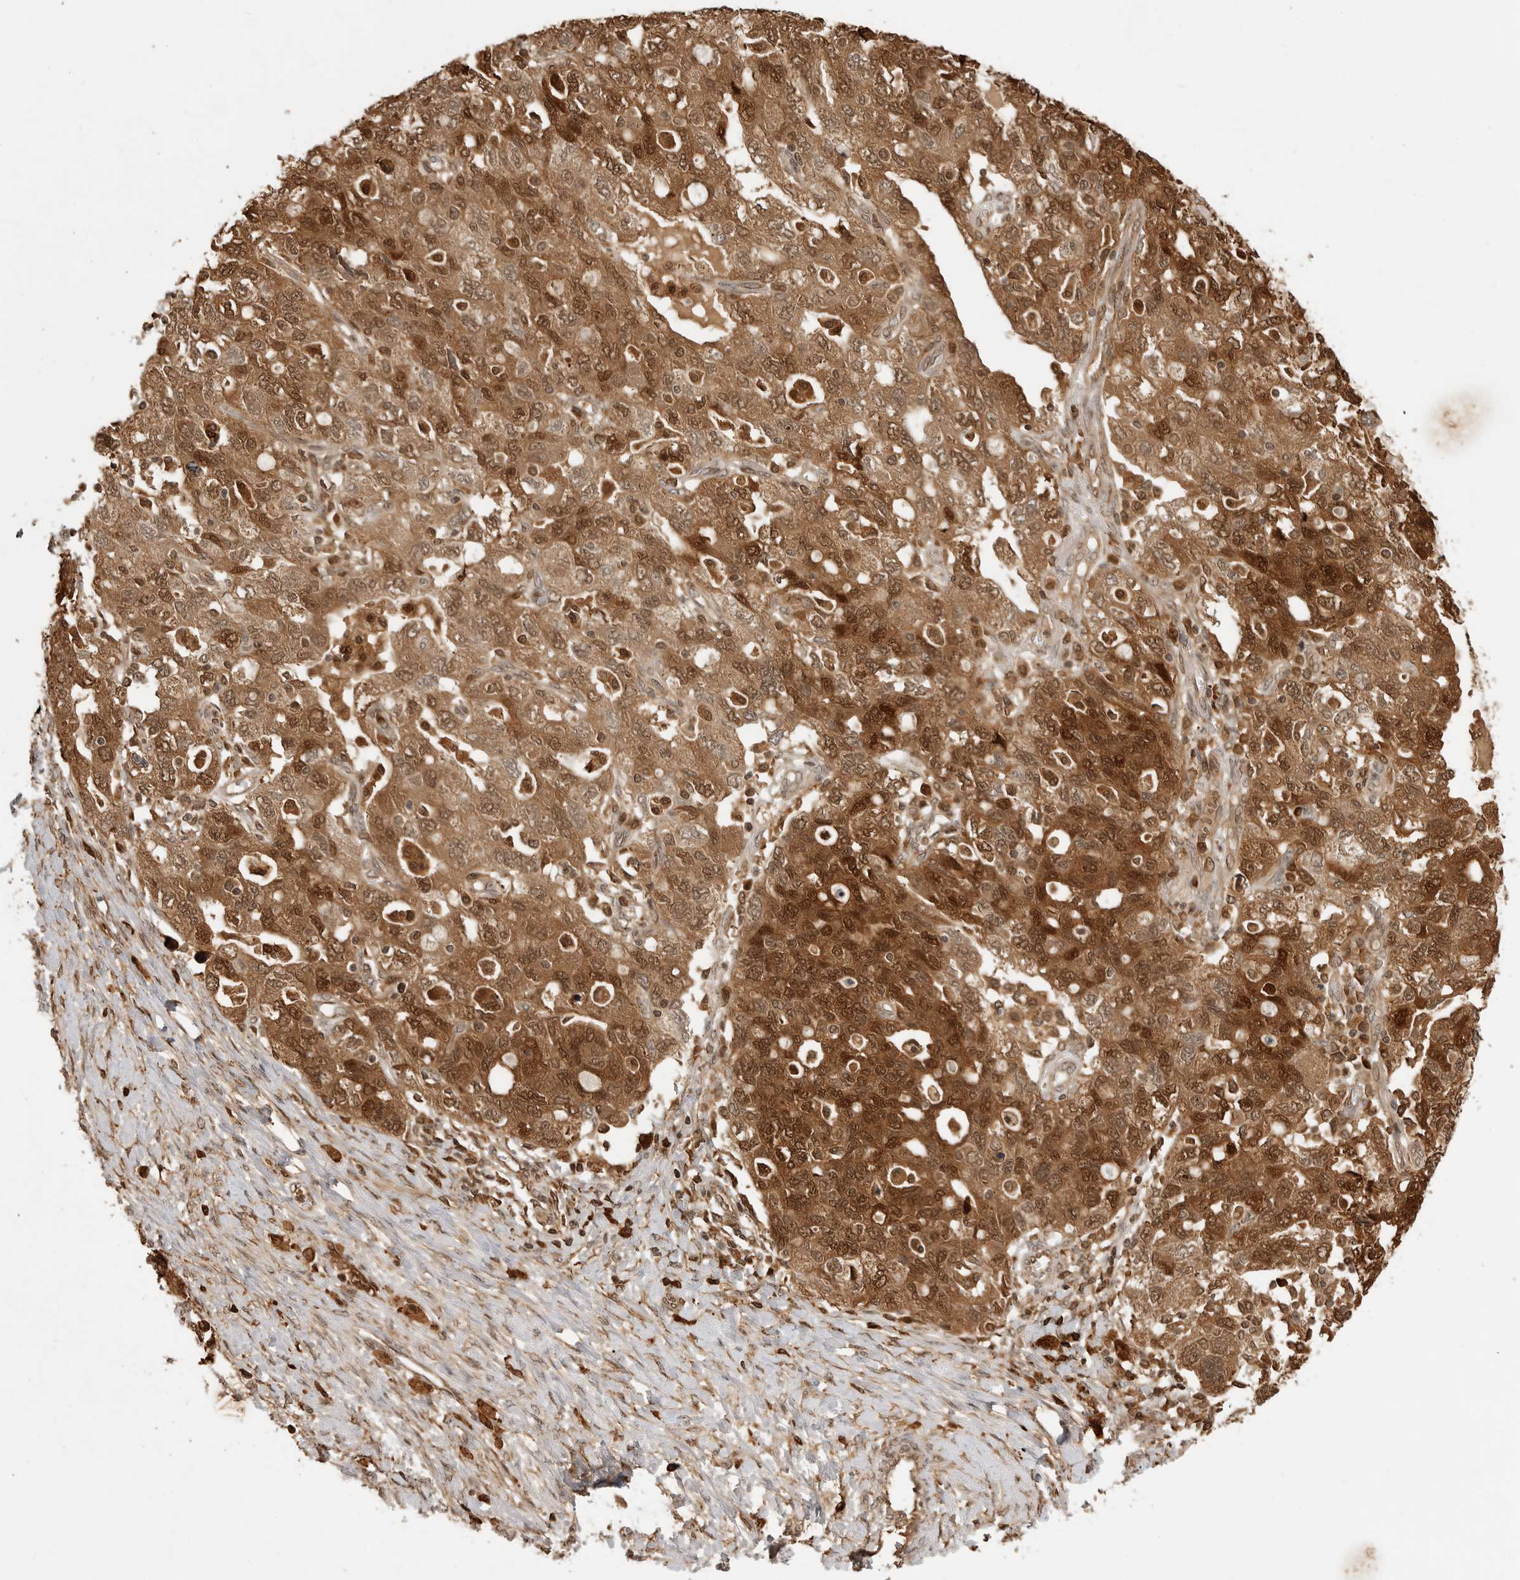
{"staining": {"intensity": "strong", "quantity": ">75%", "location": "cytoplasmic/membranous,nuclear"}, "tissue": "ovarian cancer", "cell_type": "Tumor cells", "image_type": "cancer", "snomed": [{"axis": "morphology", "description": "Carcinoma, NOS"}, {"axis": "morphology", "description": "Cystadenocarcinoma, serous, NOS"}, {"axis": "topography", "description": "Ovary"}], "caption": "IHC of ovarian carcinoma displays high levels of strong cytoplasmic/membranous and nuclear staining in approximately >75% of tumor cells.", "gene": "BMP2K", "patient": {"sex": "female", "age": 69}}